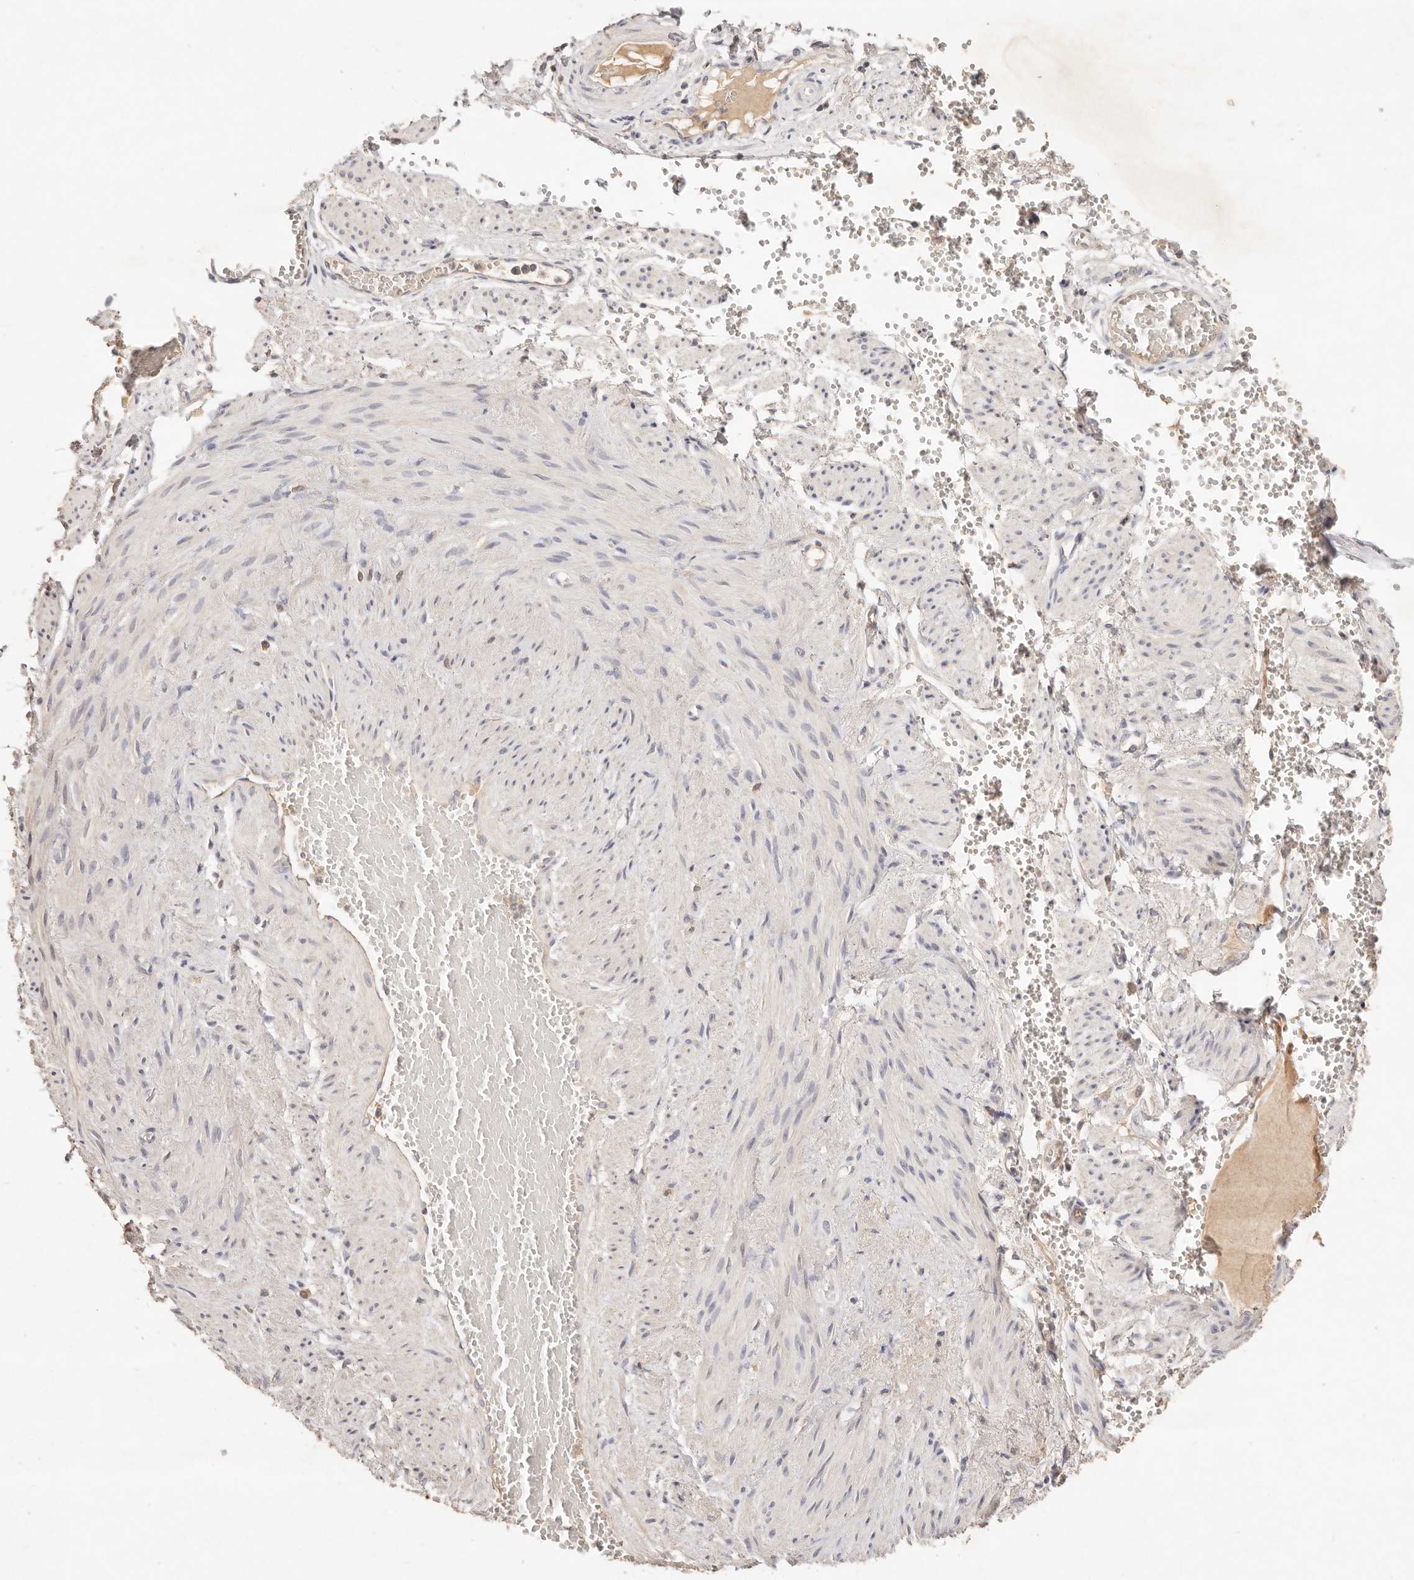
{"staining": {"intensity": "weak", "quantity": ">75%", "location": "cytoplasmic/membranous"}, "tissue": "adipose tissue", "cell_type": "Adipocytes", "image_type": "normal", "snomed": [{"axis": "morphology", "description": "Normal tissue, NOS"}, {"axis": "topography", "description": "Smooth muscle"}, {"axis": "topography", "description": "Peripheral nerve tissue"}], "caption": "Protein analysis of unremarkable adipose tissue reveals weak cytoplasmic/membranous staining in about >75% of adipocytes. (IHC, brightfield microscopy, high magnification).", "gene": "CXADR", "patient": {"sex": "female", "age": 39}}